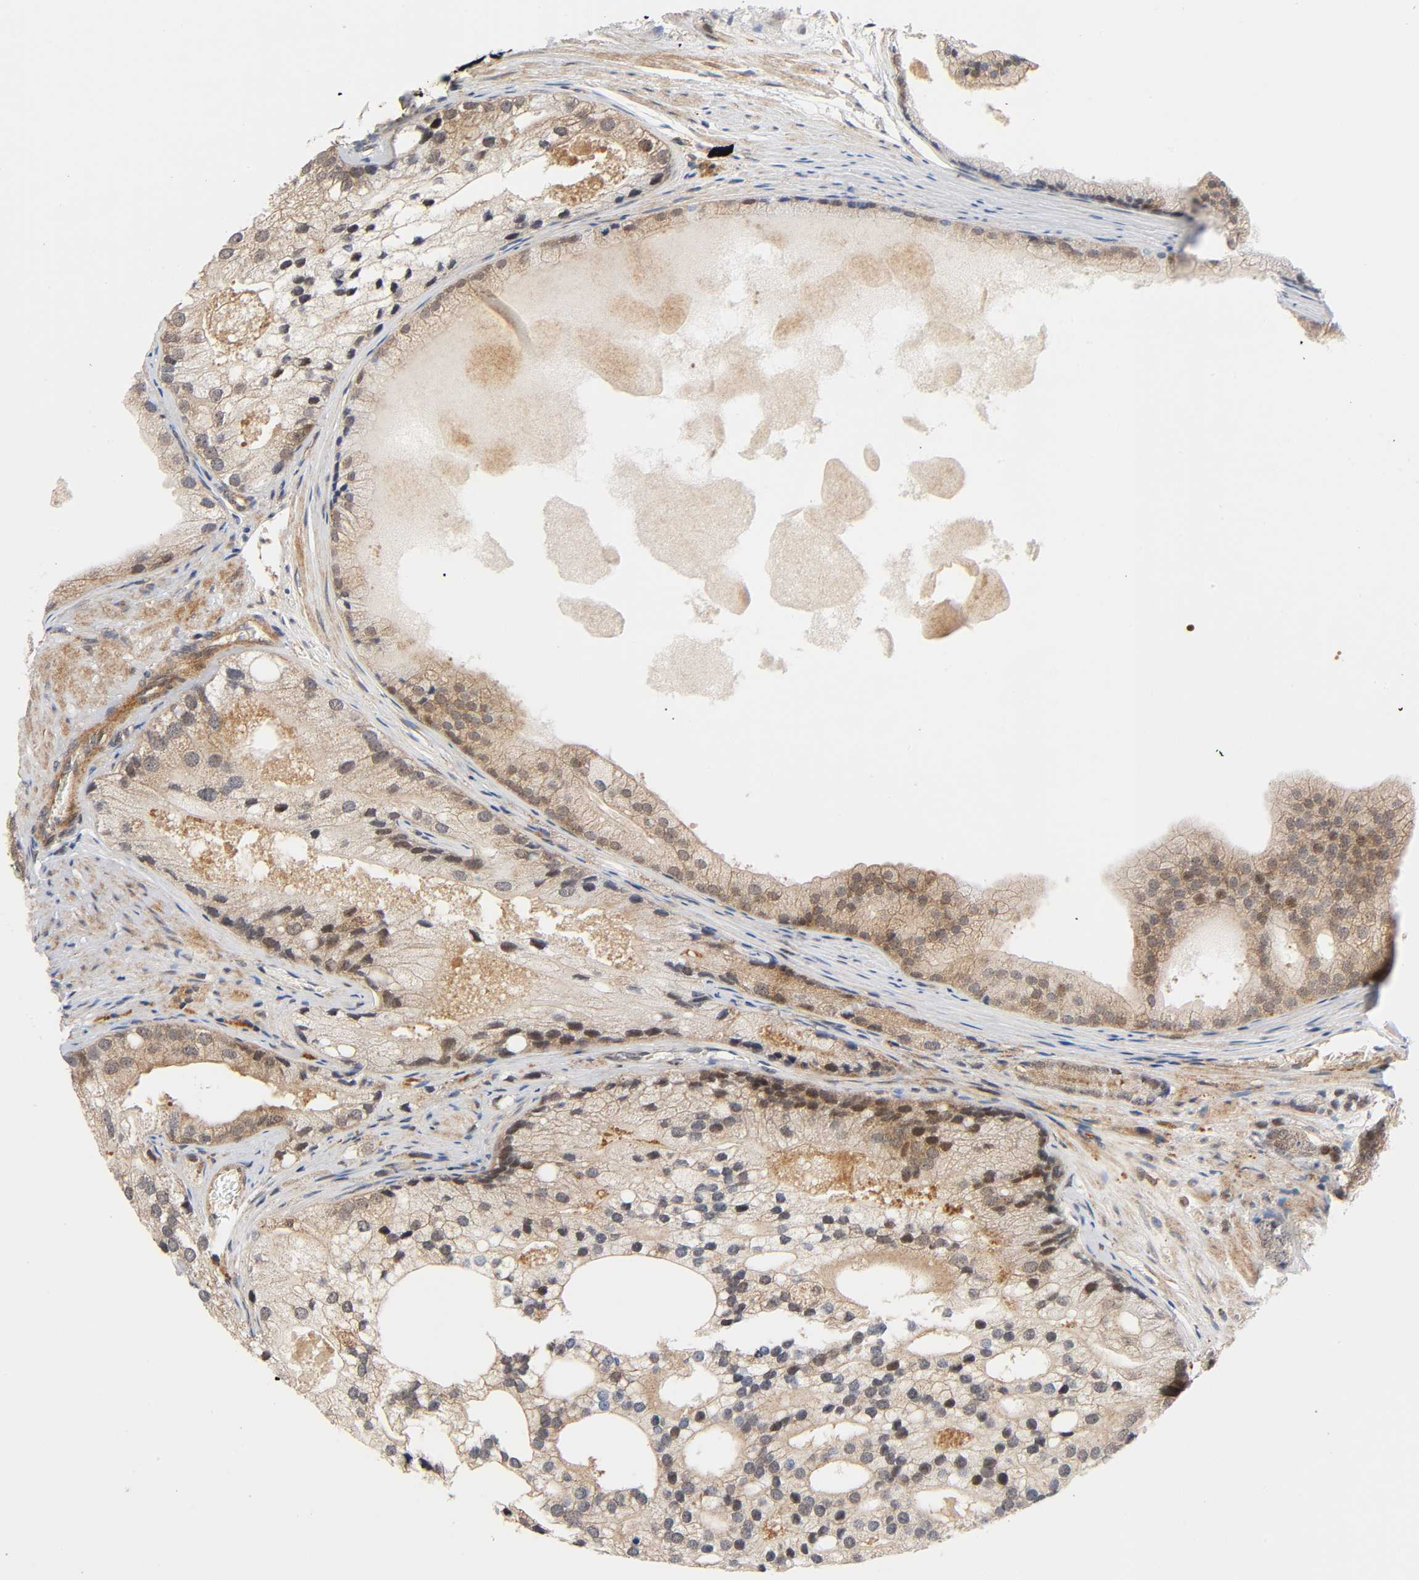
{"staining": {"intensity": "weak", "quantity": ">75%", "location": "cytoplasmic/membranous,nuclear"}, "tissue": "prostate cancer", "cell_type": "Tumor cells", "image_type": "cancer", "snomed": [{"axis": "morphology", "description": "Adenocarcinoma, Low grade"}, {"axis": "topography", "description": "Prostate"}], "caption": "A brown stain shows weak cytoplasmic/membranous and nuclear positivity of a protein in human prostate adenocarcinoma (low-grade) tumor cells.", "gene": "CASP9", "patient": {"sex": "male", "age": 69}}